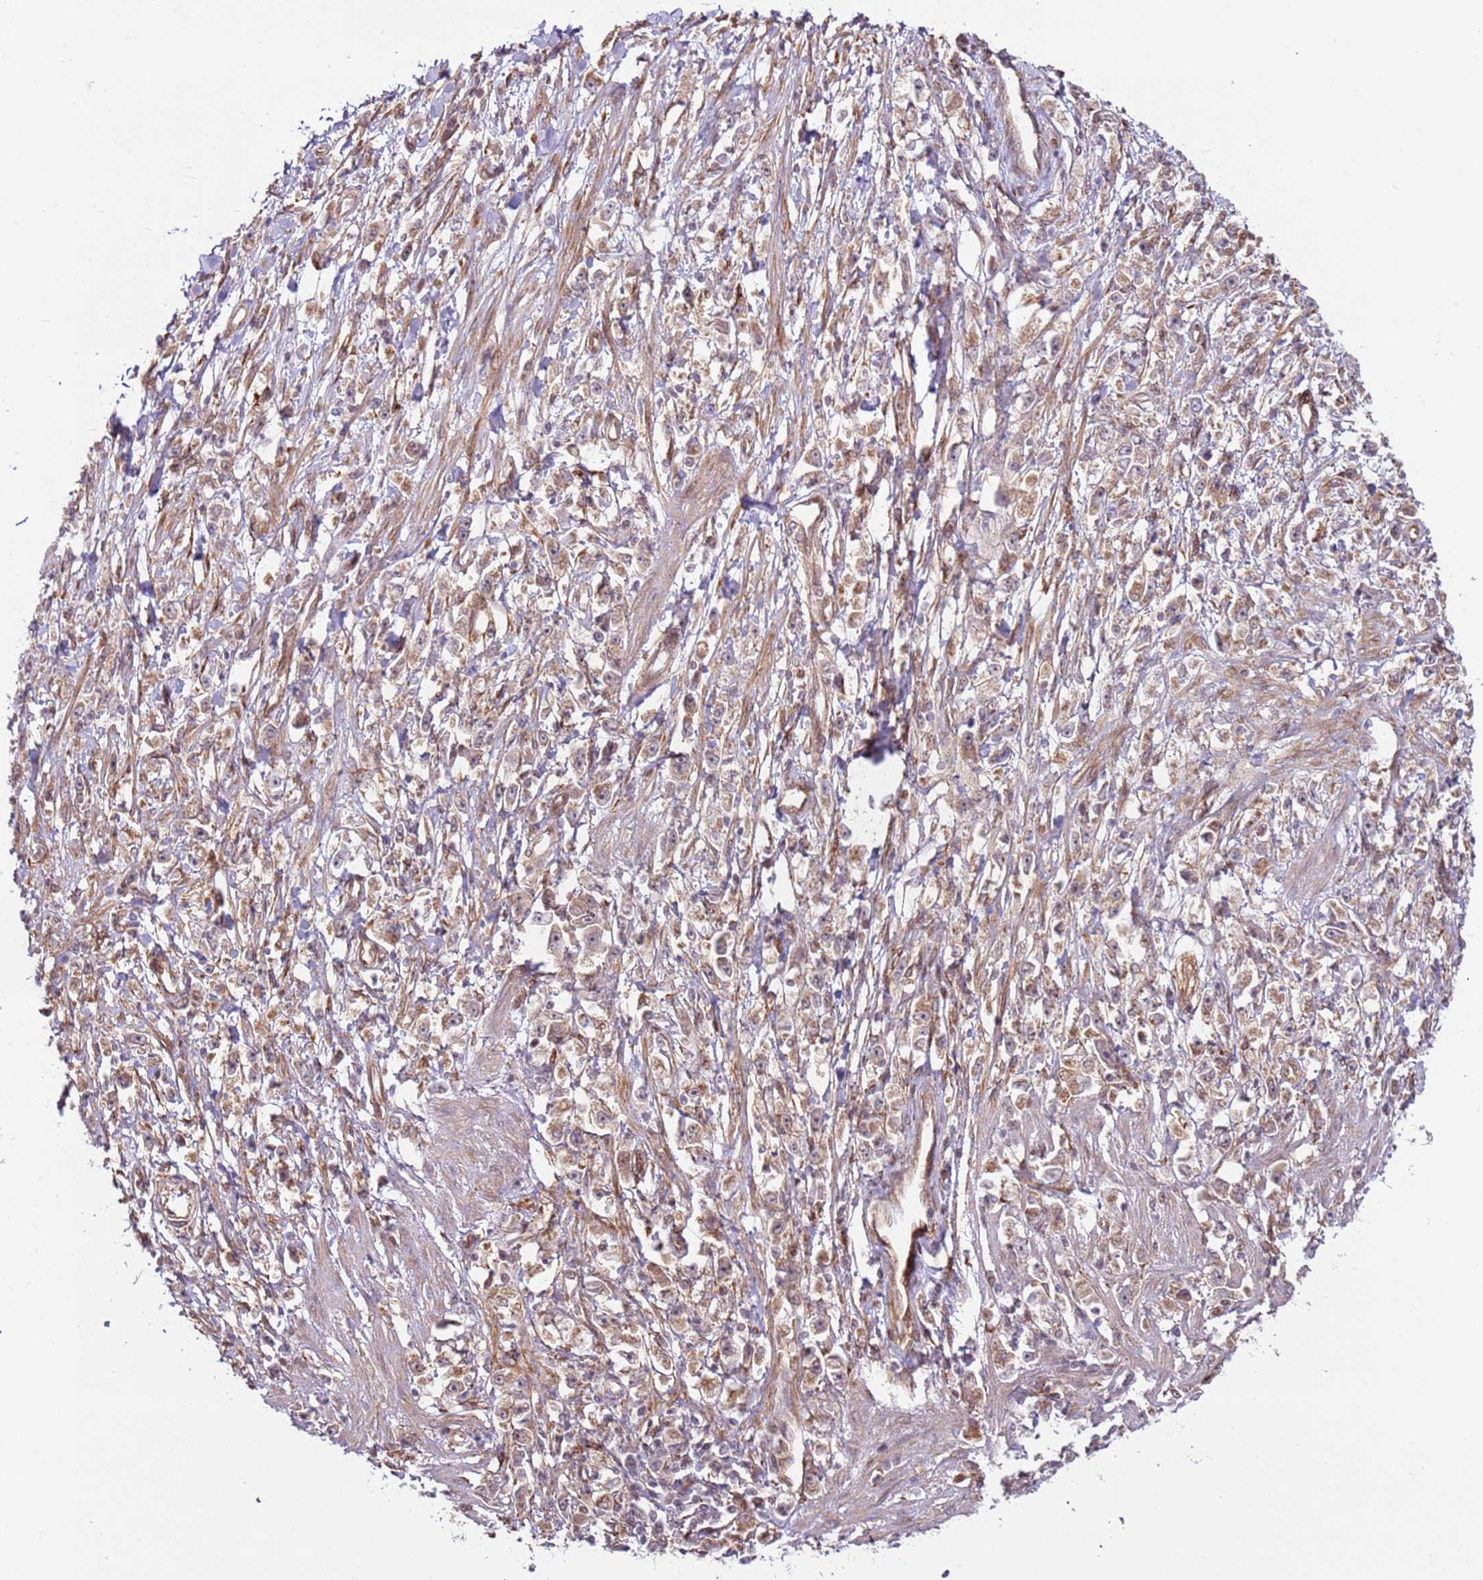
{"staining": {"intensity": "weak", "quantity": ">75%", "location": "cytoplasmic/membranous"}, "tissue": "stomach cancer", "cell_type": "Tumor cells", "image_type": "cancer", "snomed": [{"axis": "morphology", "description": "Adenocarcinoma, NOS"}, {"axis": "topography", "description": "Stomach"}], "caption": "This is an image of immunohistochemistry staining of stomach adenocarcinoma, which shows weak expression in the cytoplasmic/membranous of tumor cells.", "gene": "DCAF4", "patient": {"sex": "female", "age": 59}}